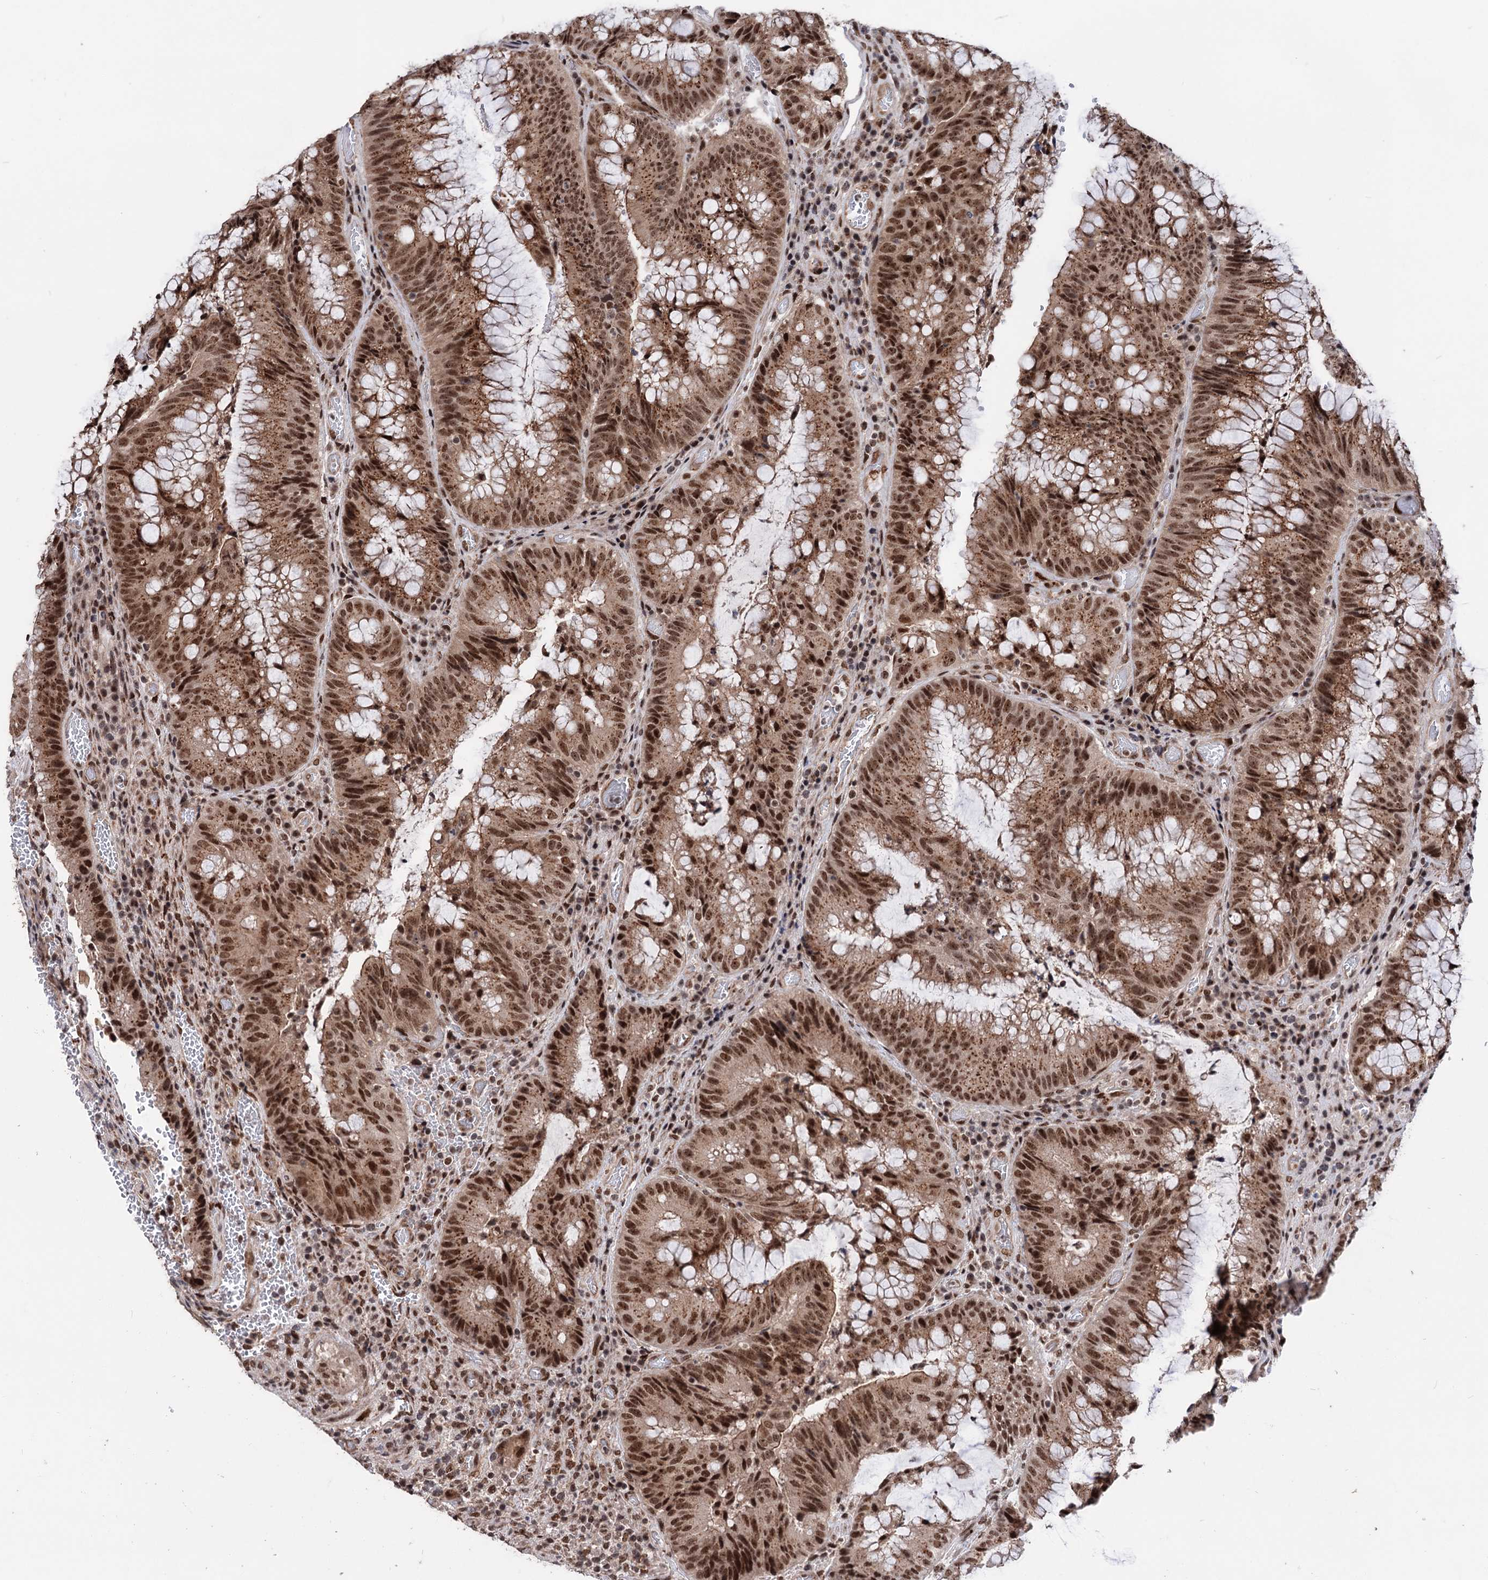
{"staining": {"intensity": "strong", "quantity": ">75%", "location": "cytoplasmic/membranous,nuclear"}, "tissue": "colorectal cancer", "cell_type": "Tumor cells", "image_type": "cancer", "snomed": [{"axis": "morphology", "description": "Adenocarcinoma, NOS"}, {"axis": "topography", "description": "Rectum"}], "caption": "This photomicrograph exhibits immunohistochemistry staining of colorectal cancer (adenocarcinoma), with high strong cytoplasmic/membranous and nuclear expression in about >75% of tumor cells.", "gene": "MAML1", "patient": {"sex": "male", "age": 69}}